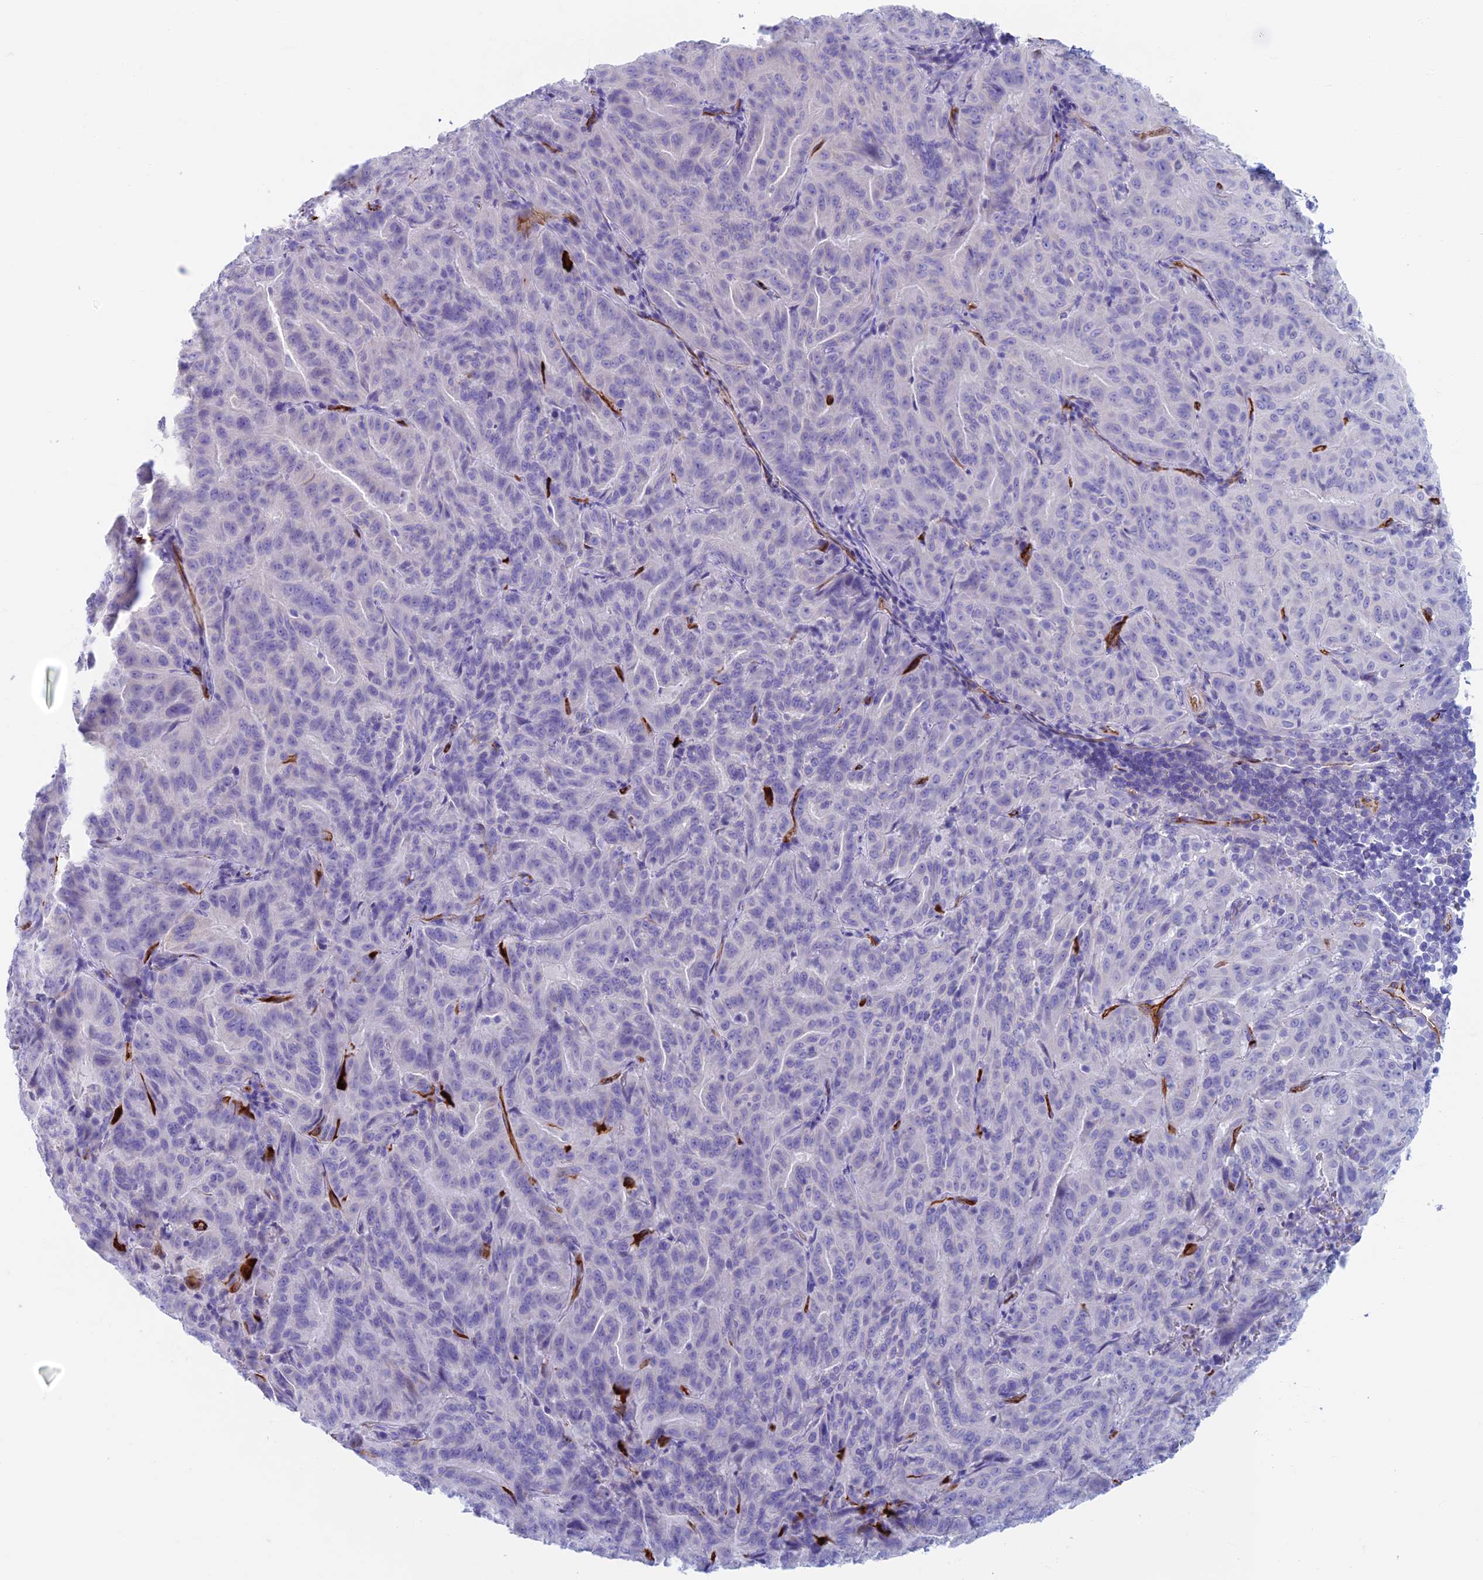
{"staining": {"intensity": "negative", "quantity": "none", "location": "none"}, "tissue": "pancreatic cancer", "cell_type": "Tumor cells", "image_type": "cancer", "snomed": [{"axis": "morphology", "description": "Adenocarcinoma, NOS"}, {"axis": "topography", "description": "Pancreas"}], "caption": "The image displays no staining of tumor cells in adenocarcinoma (pancreatic). (DAB immunohistochemistry visualized using brightfield microscopy, high magnification).", "gene": "ETFRF1", "patient": {"sex": "male", "age": 63}}